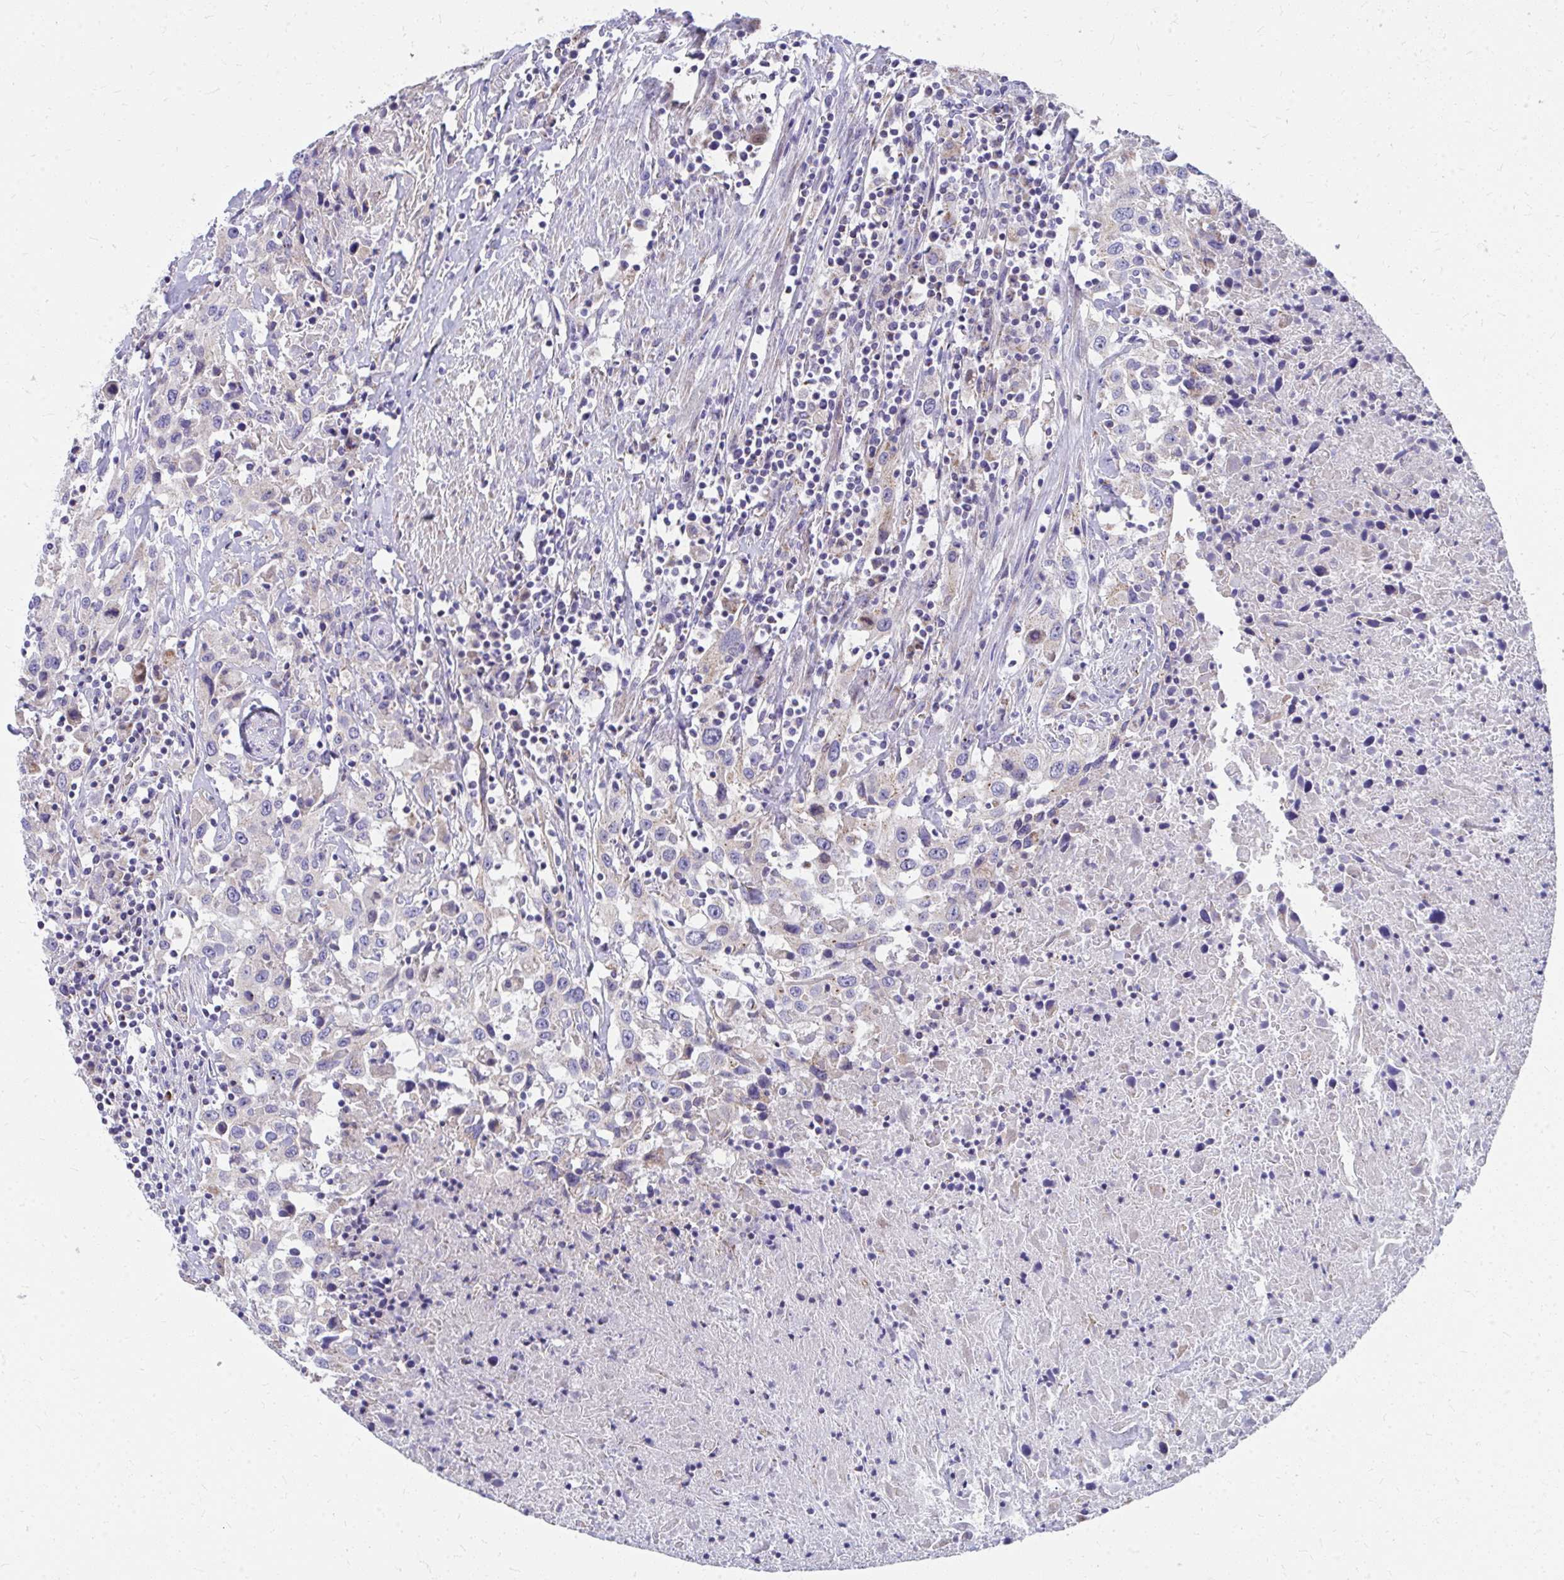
{"staining": {"intensity": "weak", "quantity": "<25%", "location": "cytoplasmic/membranous"}, "tissue": "urothelial cancer", "cell_type": "Tumor cells", "image_type": "cancer", "snomed": [{"axis": "morphology", "description": "Urothelial carcinoma, High grade"}, {"axis": "topography", "description": "Urinary bladder"}], "caption": "Image shows no significant protein staining in tumor cells of urothelial cancer.", "gene": "IL37", "patient": {"sex": "male", "age": 61}}